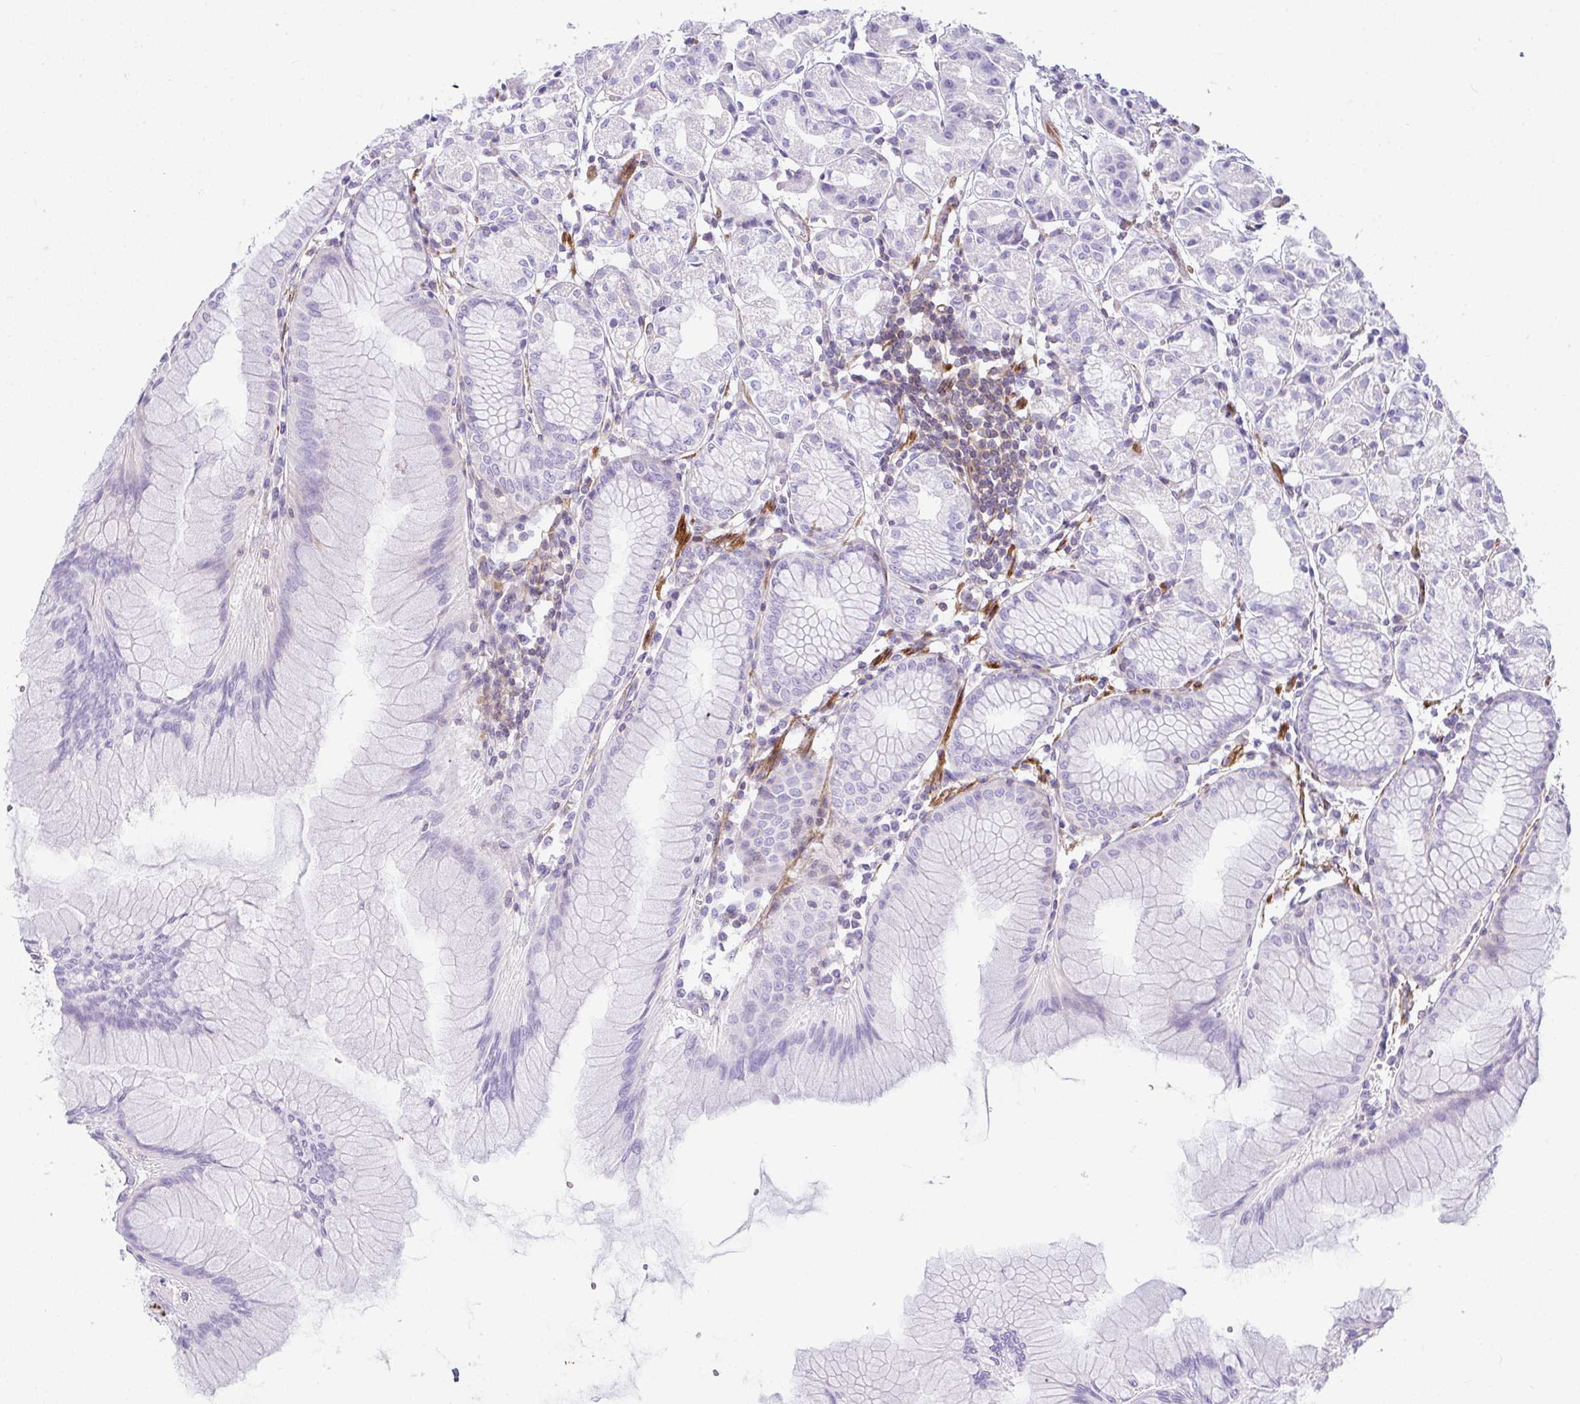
{"staining": {"intensity": "negative", "quantity": "none", "location": "none"}, "tissue": "stomach", "cell_type": "Glandular cells", "image_type": "normal", "snomed": [{"axis": "morphology", "description": "Normal tissue, NOS"}, {"axis": "topography", "description": "Stomach"}], "caption": "IHC of normal stomach reveals no expression in glandular cells.", "gene": "CDRT15", "patient": {"sex": "female", "age": 57}}